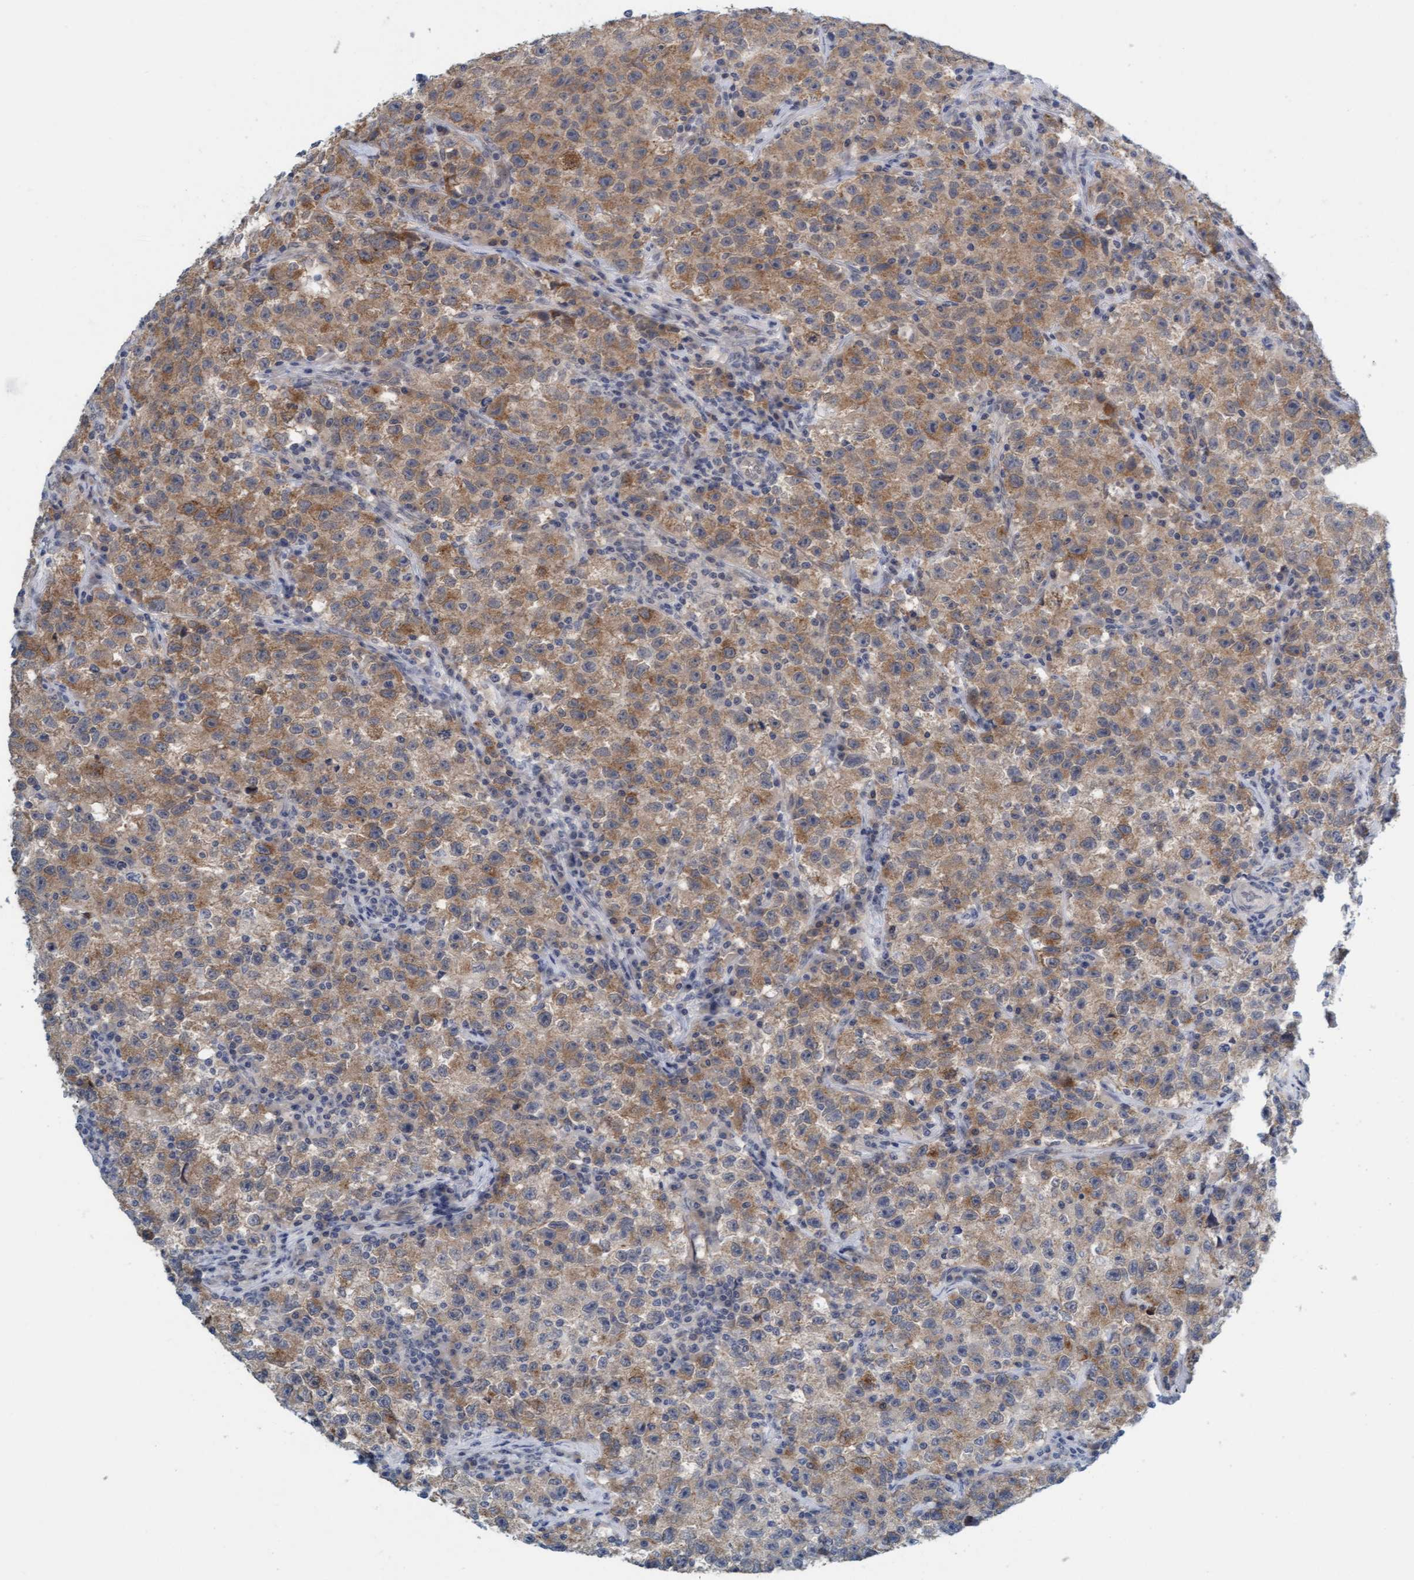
{"staining": {"intensity": "moderate", "quantity": ">75%", "location": "cytoplasmic/membranous"}, "tissue": "testis cancer", "cell_type": "Tumor cells", "image_type": "cancer", "snomed": [{"axis": "morphology", "description": "Seminoma, NOS"}, {"axis": "topography", "description": "Testis"}], "caption": "Brown immunohistochemical staining in human testis seminoma demonstrates moderate cytoplasmic/membranous positivity in approximately >75% of tumor cells.", "gene": "TSTD2", "patient": {"sex": "male", "age": 22}}